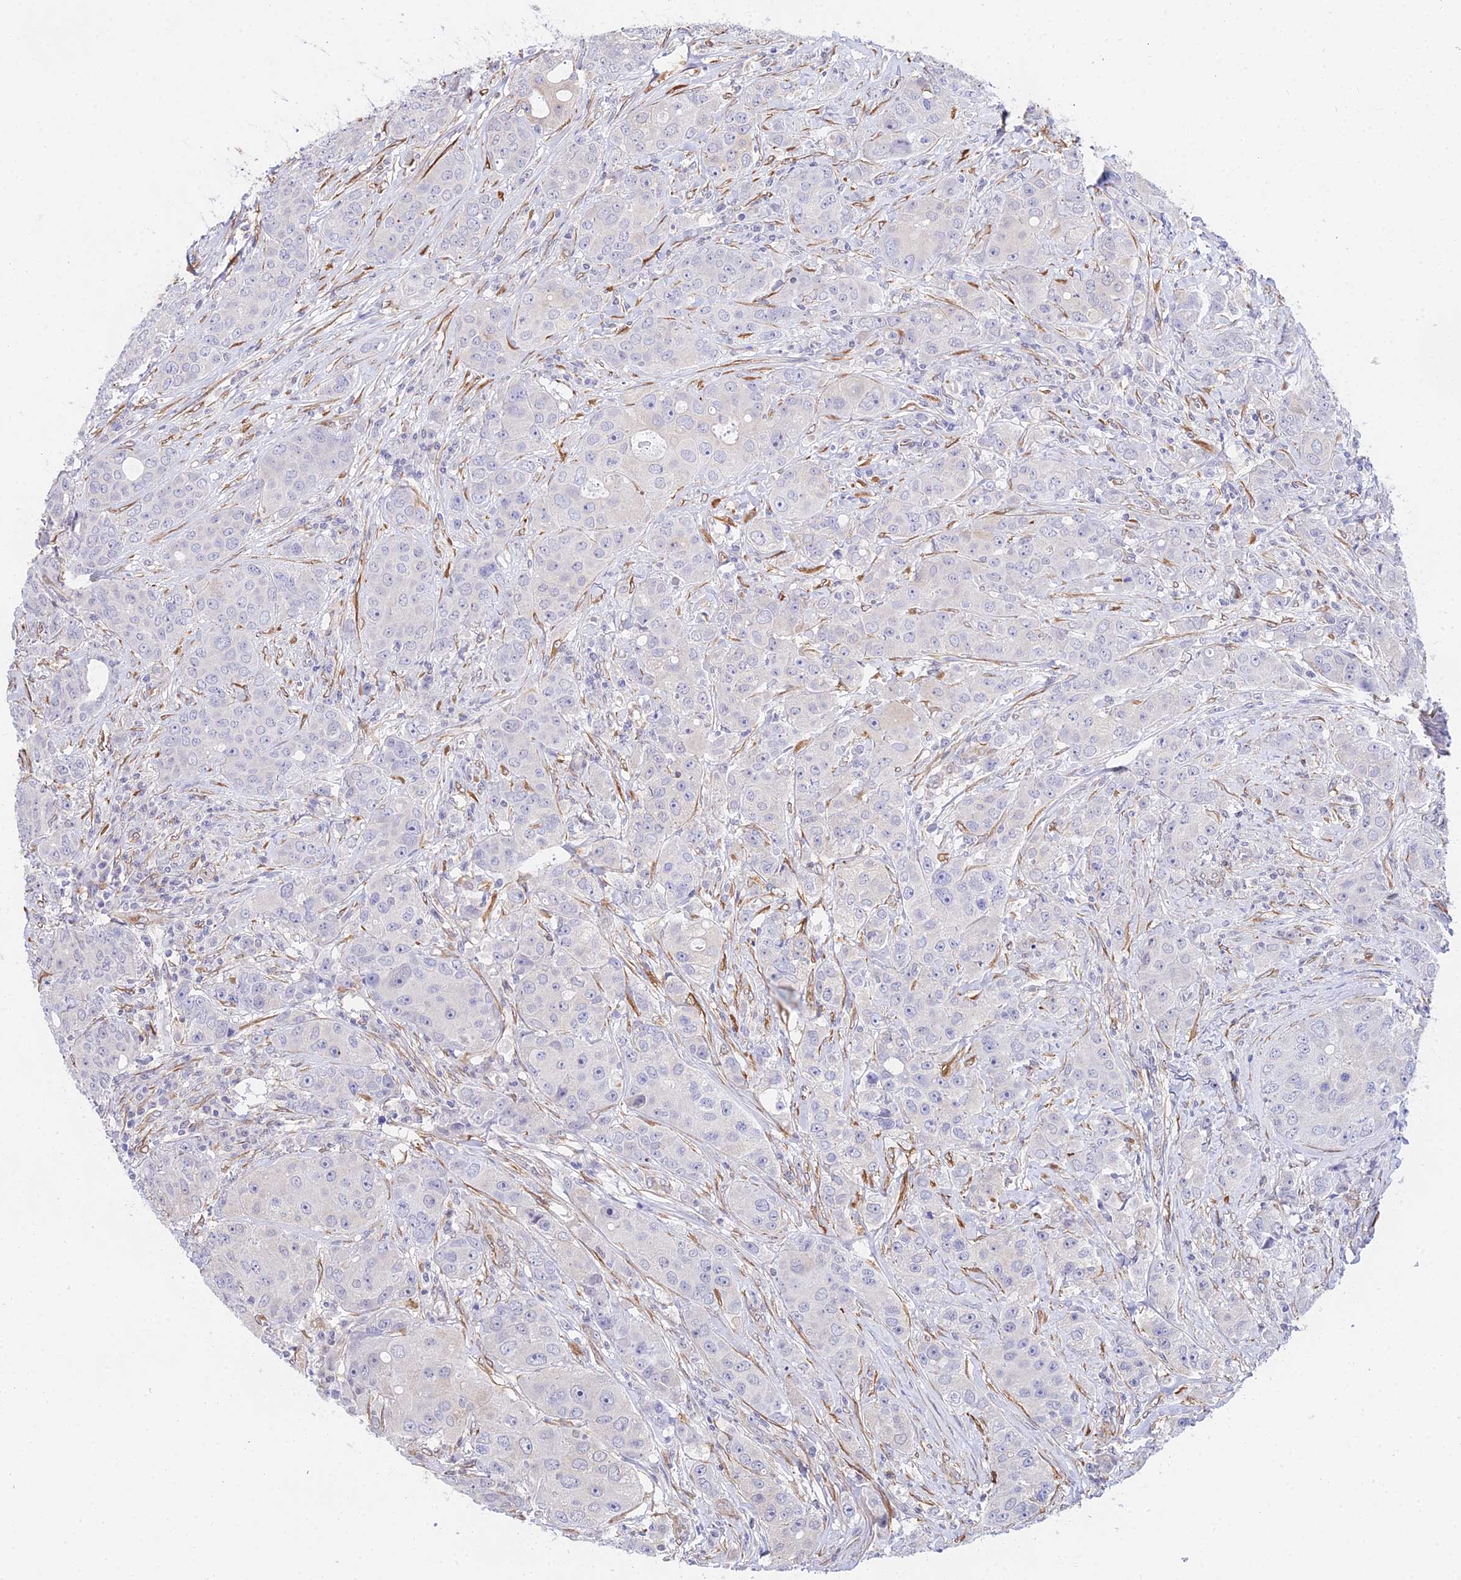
{"staining": {"intensity": "negative", "quantity": "none", "location": "none"}, "tissue": "breast cancer", "cell_type": "Tumor cells", "image_type": "cancer", "snomed": [{"axis": "morphology", "description": "Duct carcinoma"}, {"axis": "topography", "description": "Breast"}], "caption": "This micrograph is of breast intraductal carcinoma stained with IHC to label a protein in brown with the nuclei are counter-stained blue. There is no positivity in tumor cells. Nuclei are stained in blue.", "gene": "MXRA7", "patient": {"sex": "female", "age": 43}}